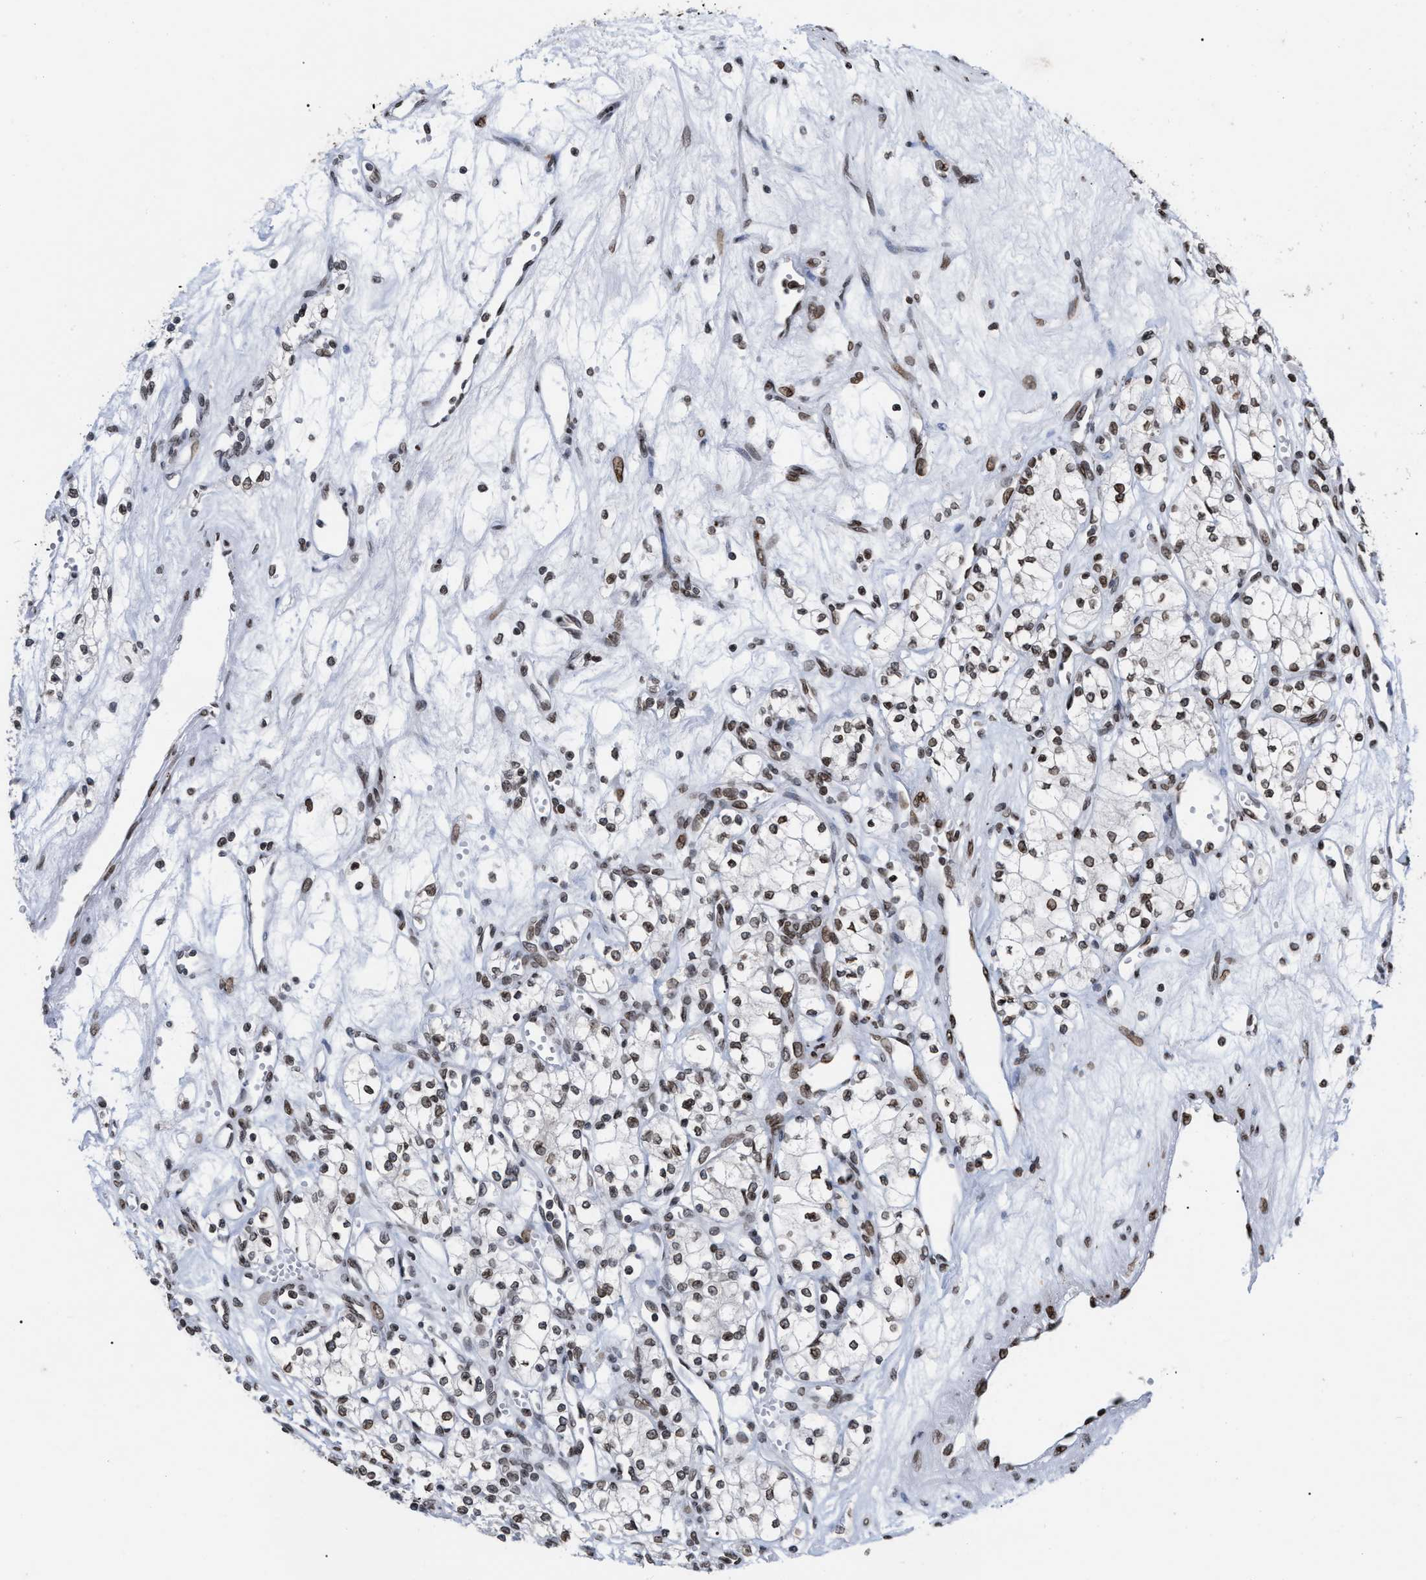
{"staining": {"intensity": "moderate", "quantity": "25%-75%", "location": "nuclear"}, "tissue": "renal cancer", "cell_type": "Tumor cells", "image_type": "cancer", "snomed": [{"axis": "morphology", "description": "Adenocarcinoma, NOS"}, {"axis": "topography", "description": "Kidney"}], "caption": "This photomicrograph demonstrates IHC staining of renal cancer (adenocarcinoma), with medium moderate nuclear staining in about 25%-75% of tumor cells.", "gene": "TPR", "patient": {"sex": "male", "age": 59}}